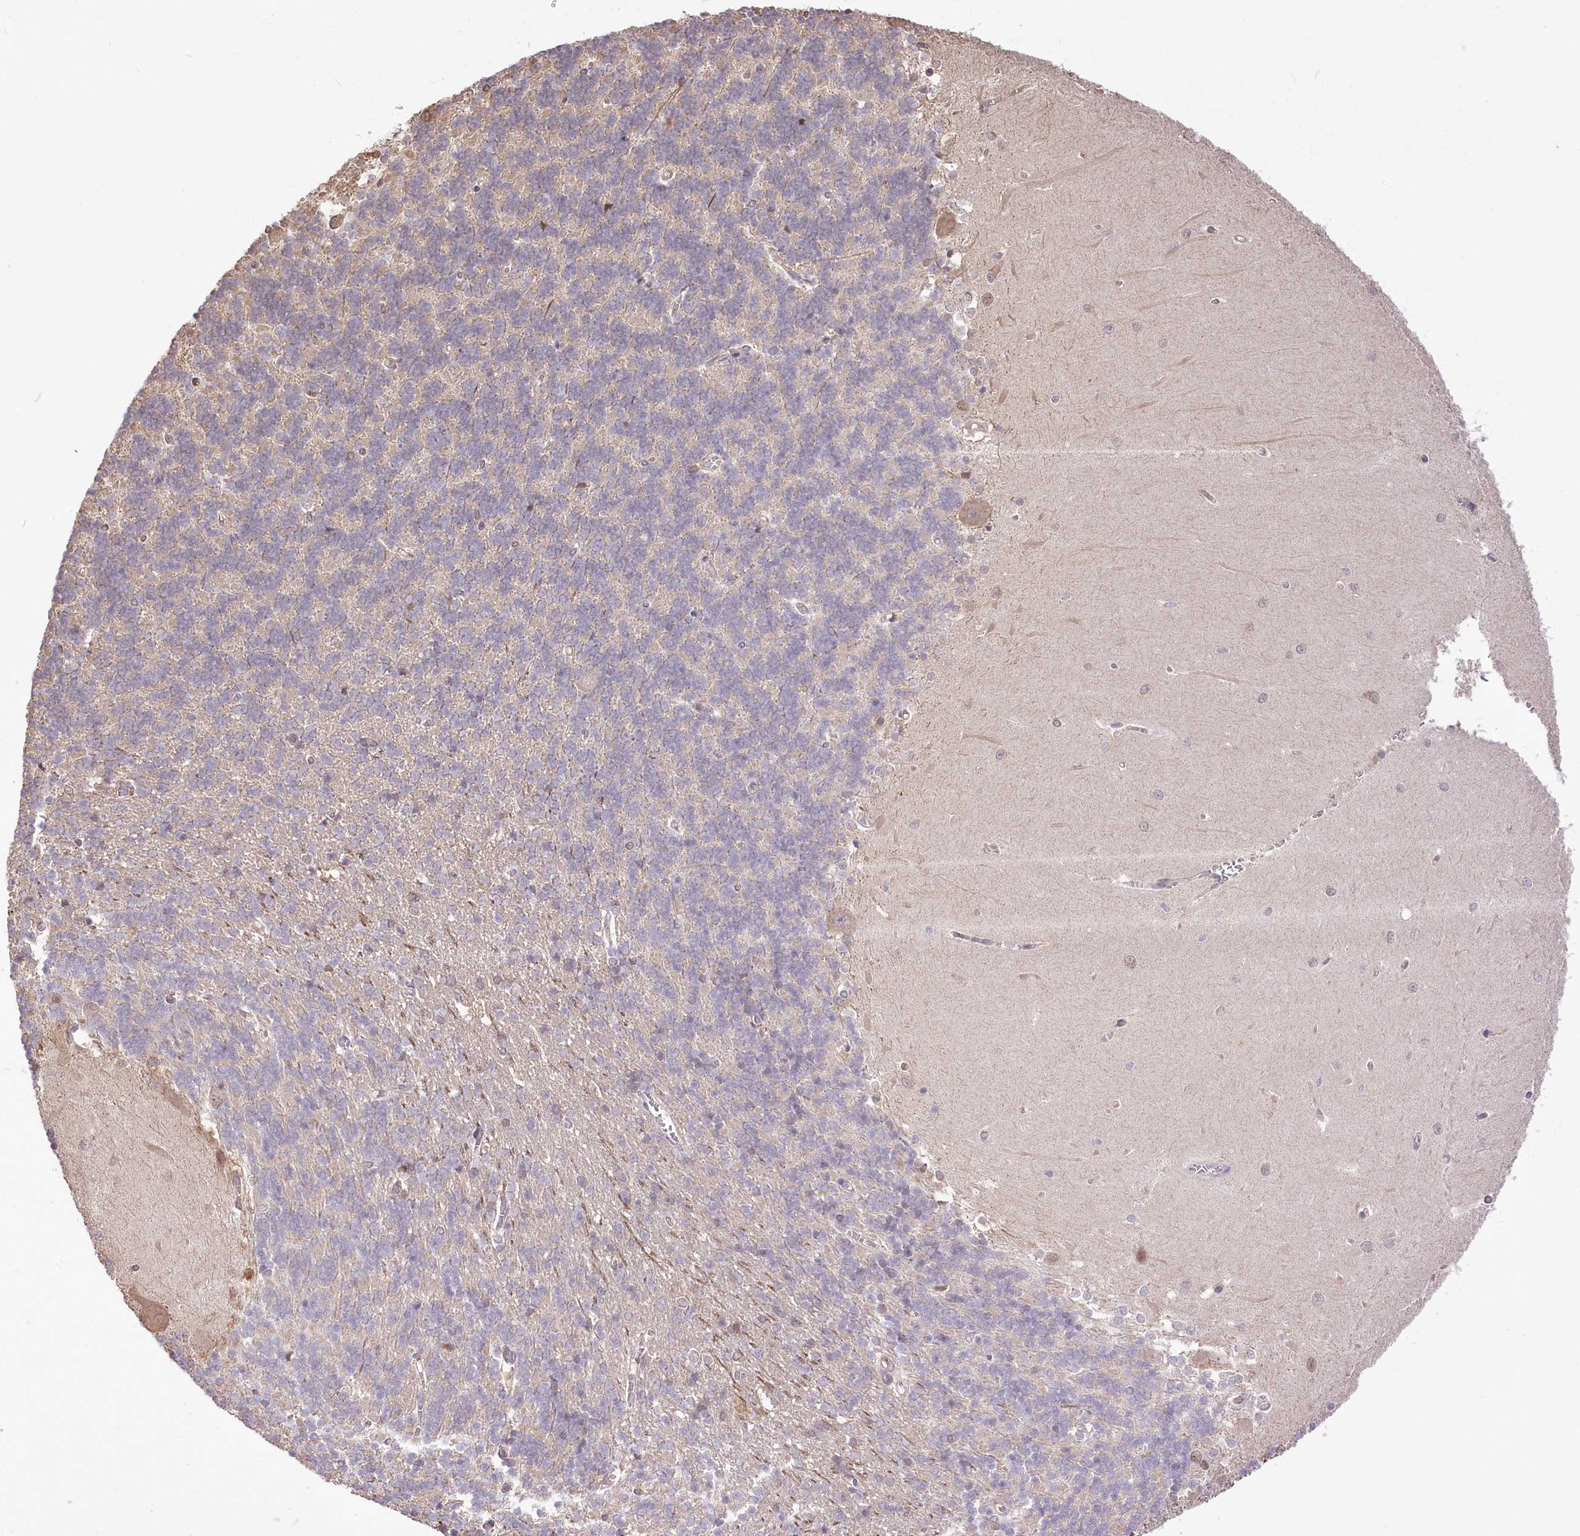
{"staining": {"intensity": "negative", "quantity": "none", "location": "none"}, "tissue": "cerebellum", "cell_type": "Cells in granular layer", "image_type": "normal", "snomed": [{"axis": "morphology", "description": "Normal tissue, NOS"}, {"axis": "topography", "description": "Cerebellum"}], "caption": "Immunohistochemistry micrograph of unremarkable cerebellum stained for a protein (brown), which demonstrates no positivity in cells in granular layer. (DAB (3,3'-diaminobenzidine) immunohistochemistry visualized using brightfield microscopy, high magnification).", "gene": "R3HDM2", "patient": {"sex": "male", "age": 37}}